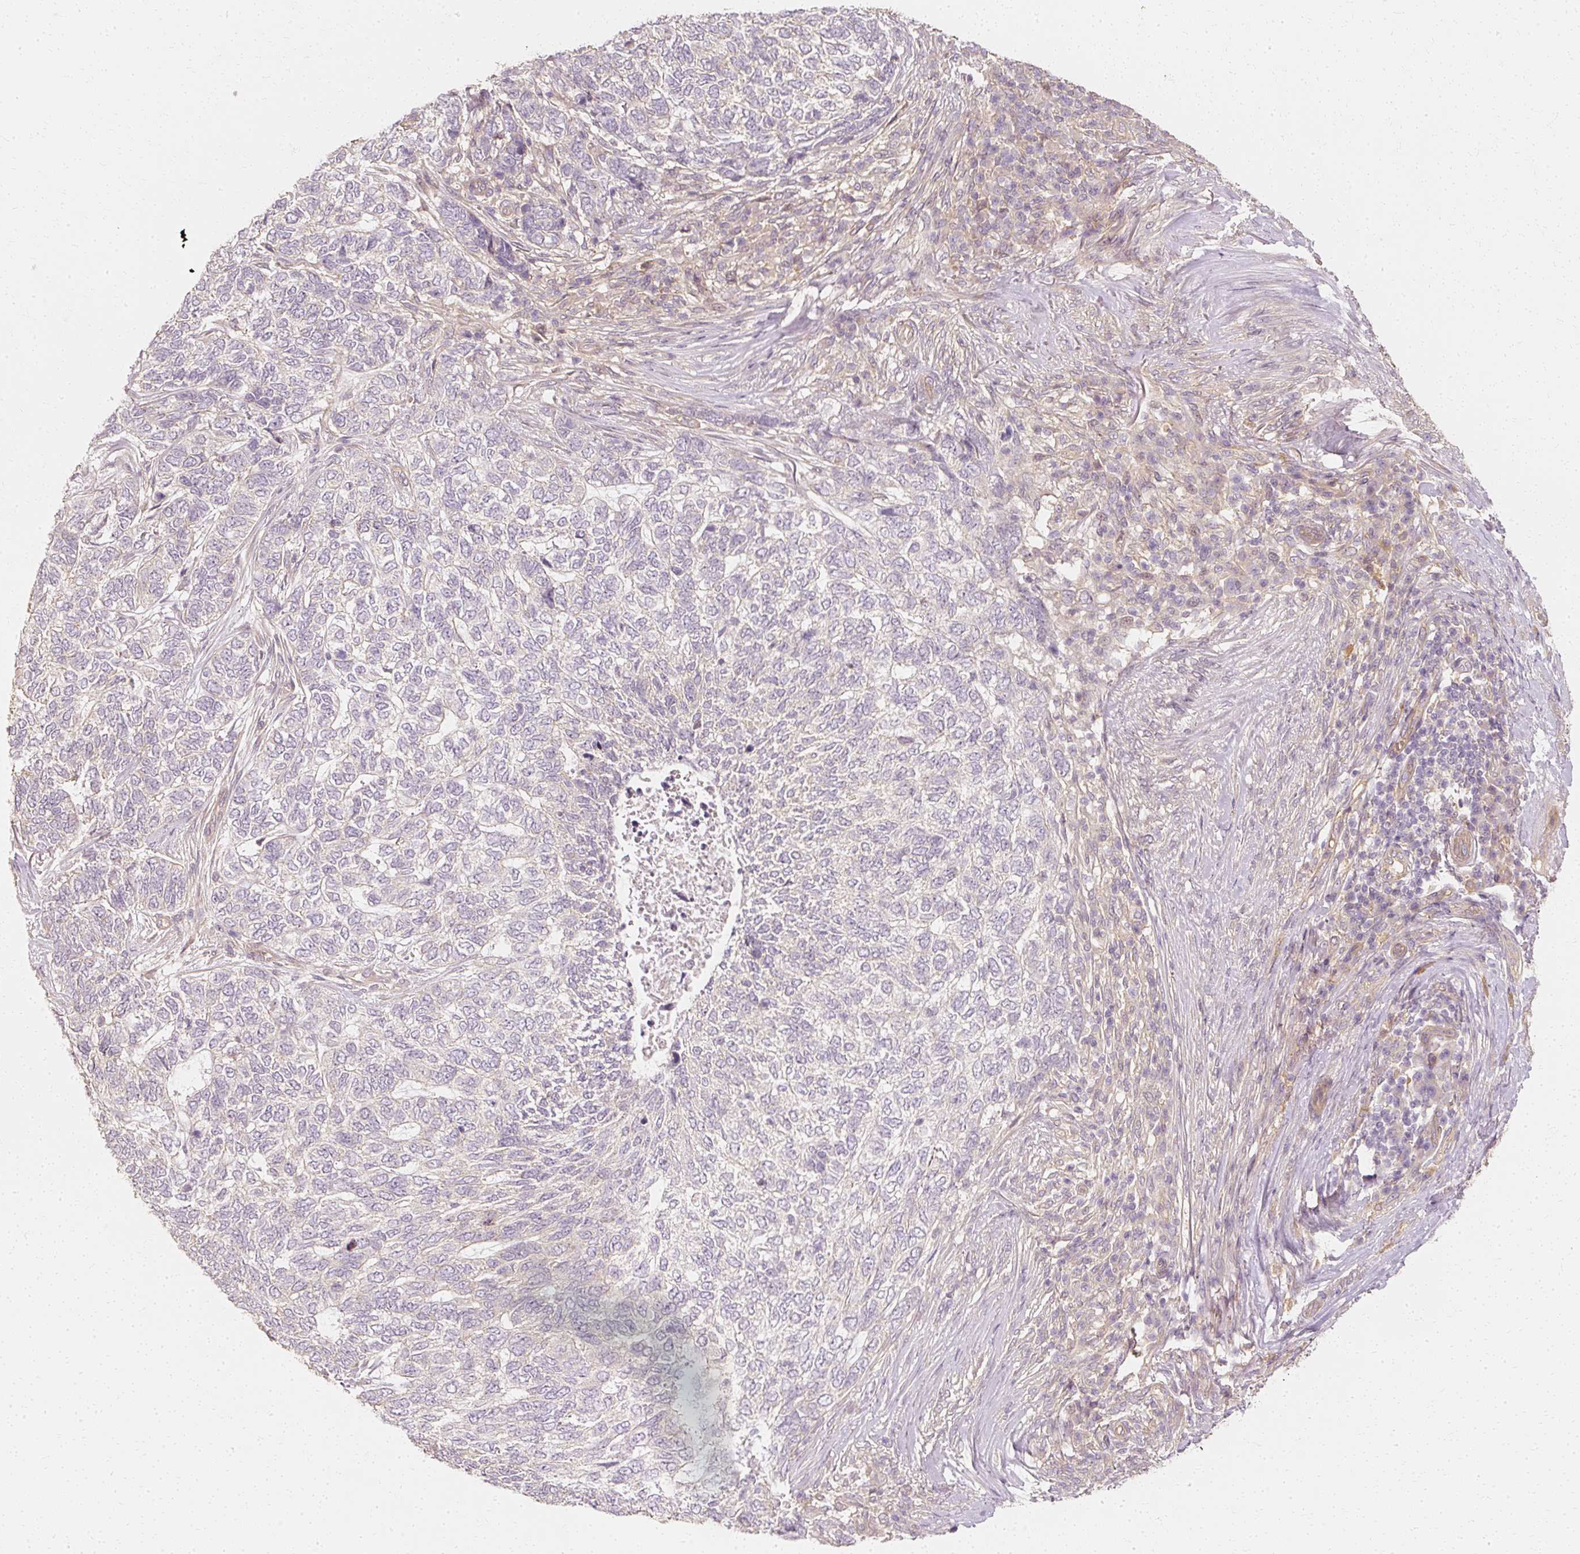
{"staining": {"intensity": "negative", "quantity": "none", "location": "none"}, "tissue": "skin cancer", "cell_type": "Tumor cells", "image_type": "cancer", "snomed": [{"axis": "morphology", "description": "Basal cell carcinoma"}, {"axis": "topography", "description": "Skin"}], "caption": "IHC of skin cancer shows no positivity in tumor cells.", "gene": "GNAQ", "patient": {"sex": "female", "age": 65}}